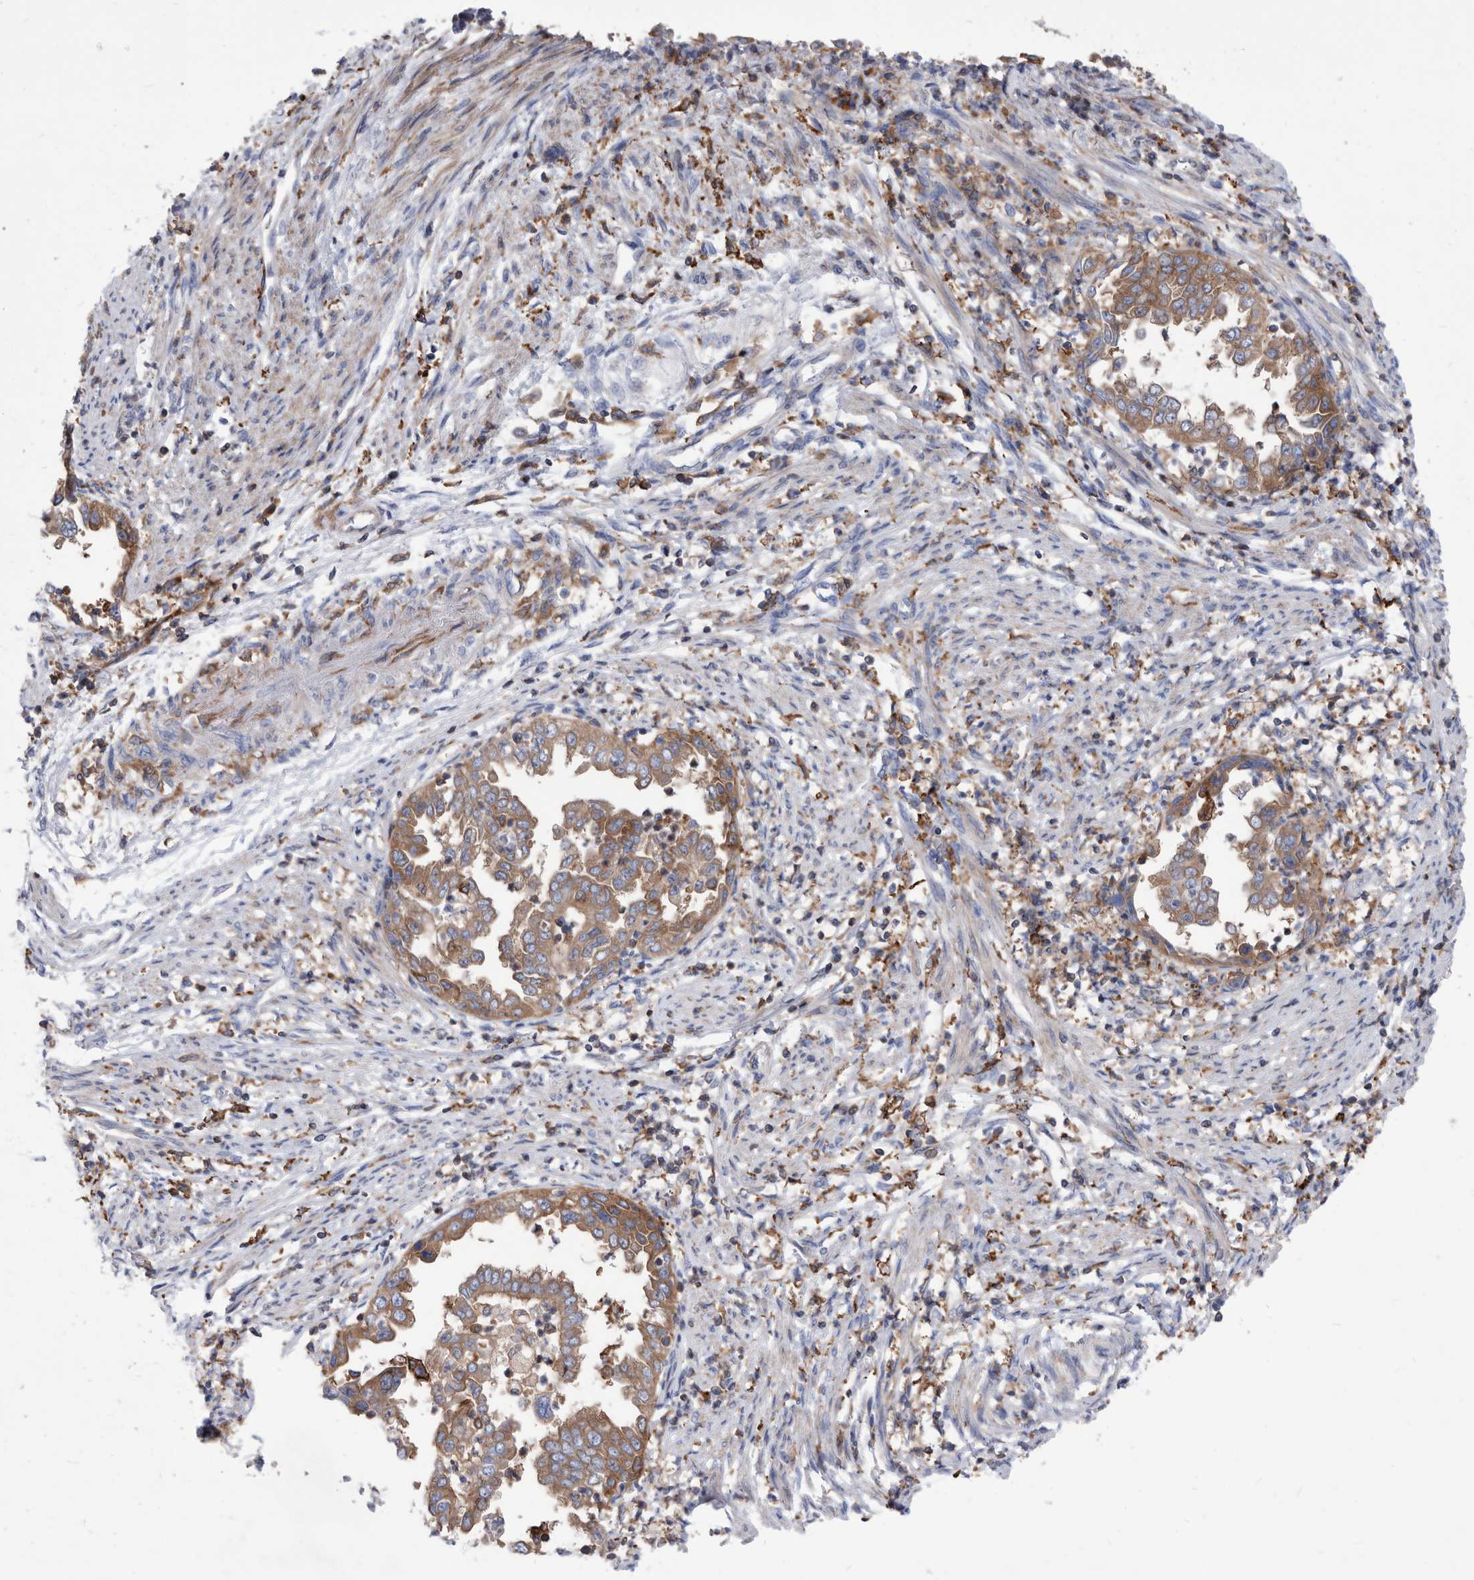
{"staining": {"intensity": "moderate", "quantity": ">75%", "location": "cytoplasmic/membranous"}, "tissue": "endometrial cancer", "cell_type": "Tumor cells", "image_type": "cancer", "snomed": [{"axis": "morphology", "description": "Adenocarcinoma, NOS"}, {"axis": "topography", "description": "Endometrium"}], "caption": "Moderate cytoplasmic/membranous protein positivity is seen in about >75% of tumor cells in endometrial cancer. (DAB = brown stain, brightfield microscopy at high magnification).", "gene": "SMG7", "patient": {"sex": "female", "age": 85}}